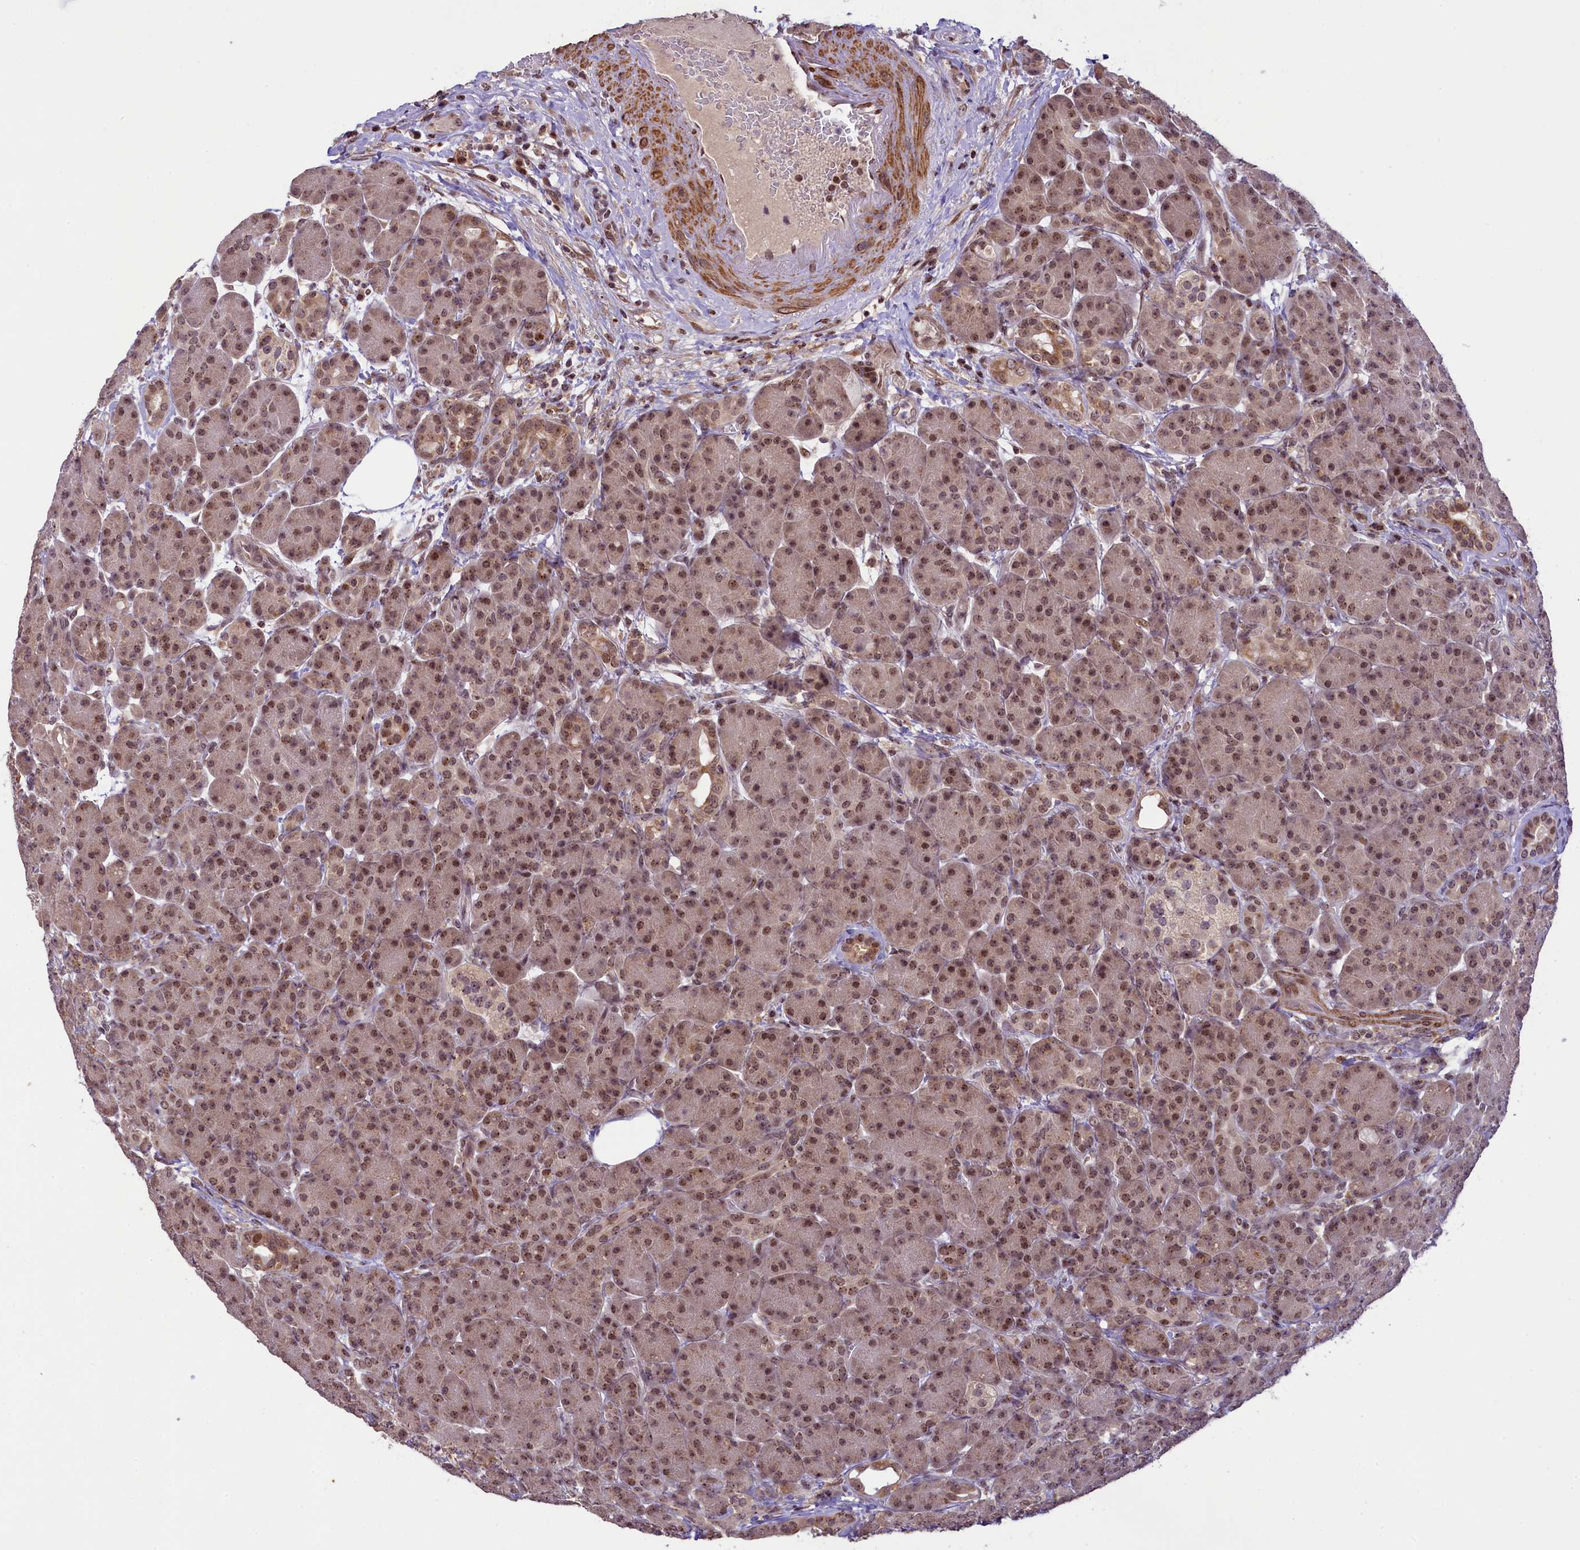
{"staining": {"intensity": "moderate", "quantity": ">75%", "location": "nuclear"}, "tissue": "pancreas", "cell_type": "Exocrine glandular cells", "image_type": "normal", "snomed": [{"axis": "morphology", "description": "Normal tissue, NOS"}, {"axis": "topography", "description": "Pancreas"}], "caption": "This histopathology image displays unremarkable pancreas stained with IHC to label a protein in brown. The nuclear of exocrine glandular cells show moderate positivity for the protein. Nuclei are counter-stained blue.", "gene": "RBBP8", "patient": {"sex": "male", "age": 63}}